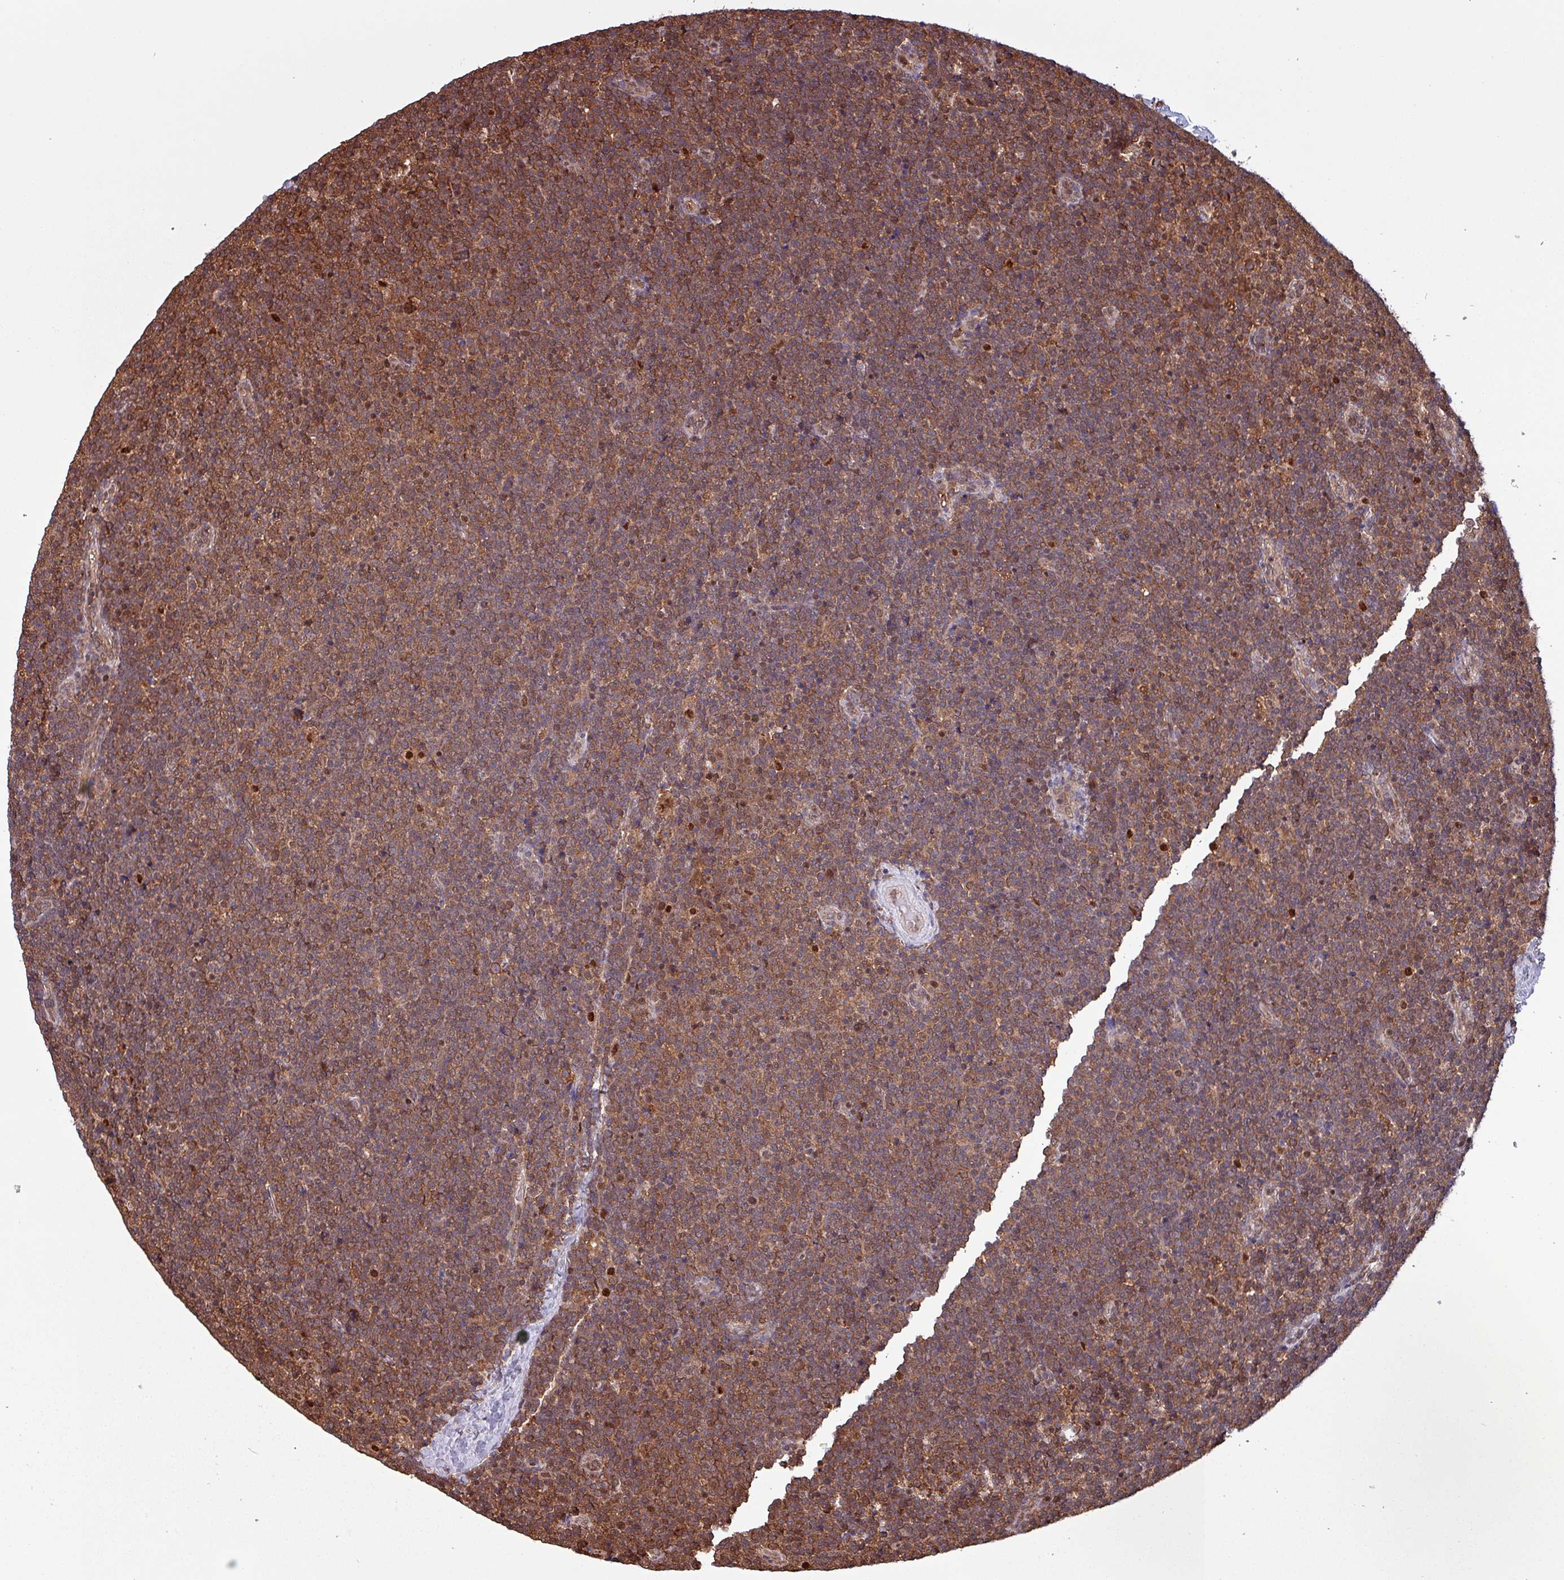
{"staining": {"intensity": "moderate", "quantity": ">75%", "location": "cytoplasmic/membranous"}, "tissue": "lymphoma", "cell_type": "Tumor cells", "image_type": "cancer", "snomed": [{"axis": "morphology", "description": "Malignant lymphoma, non-Hodgkin's type, Low grade"}, {"axis": "topography", "description": "Lymph node"}], "caption": "Low-grade malignant lymphoma, non-Hodgkin's type stained with a brown dye demonstrates moderate cytoplasmic/membranous positive staining in about >75% of tumor cells.", "gene": "PSMB8", "patient": {"sex": "male", "age": 48}}